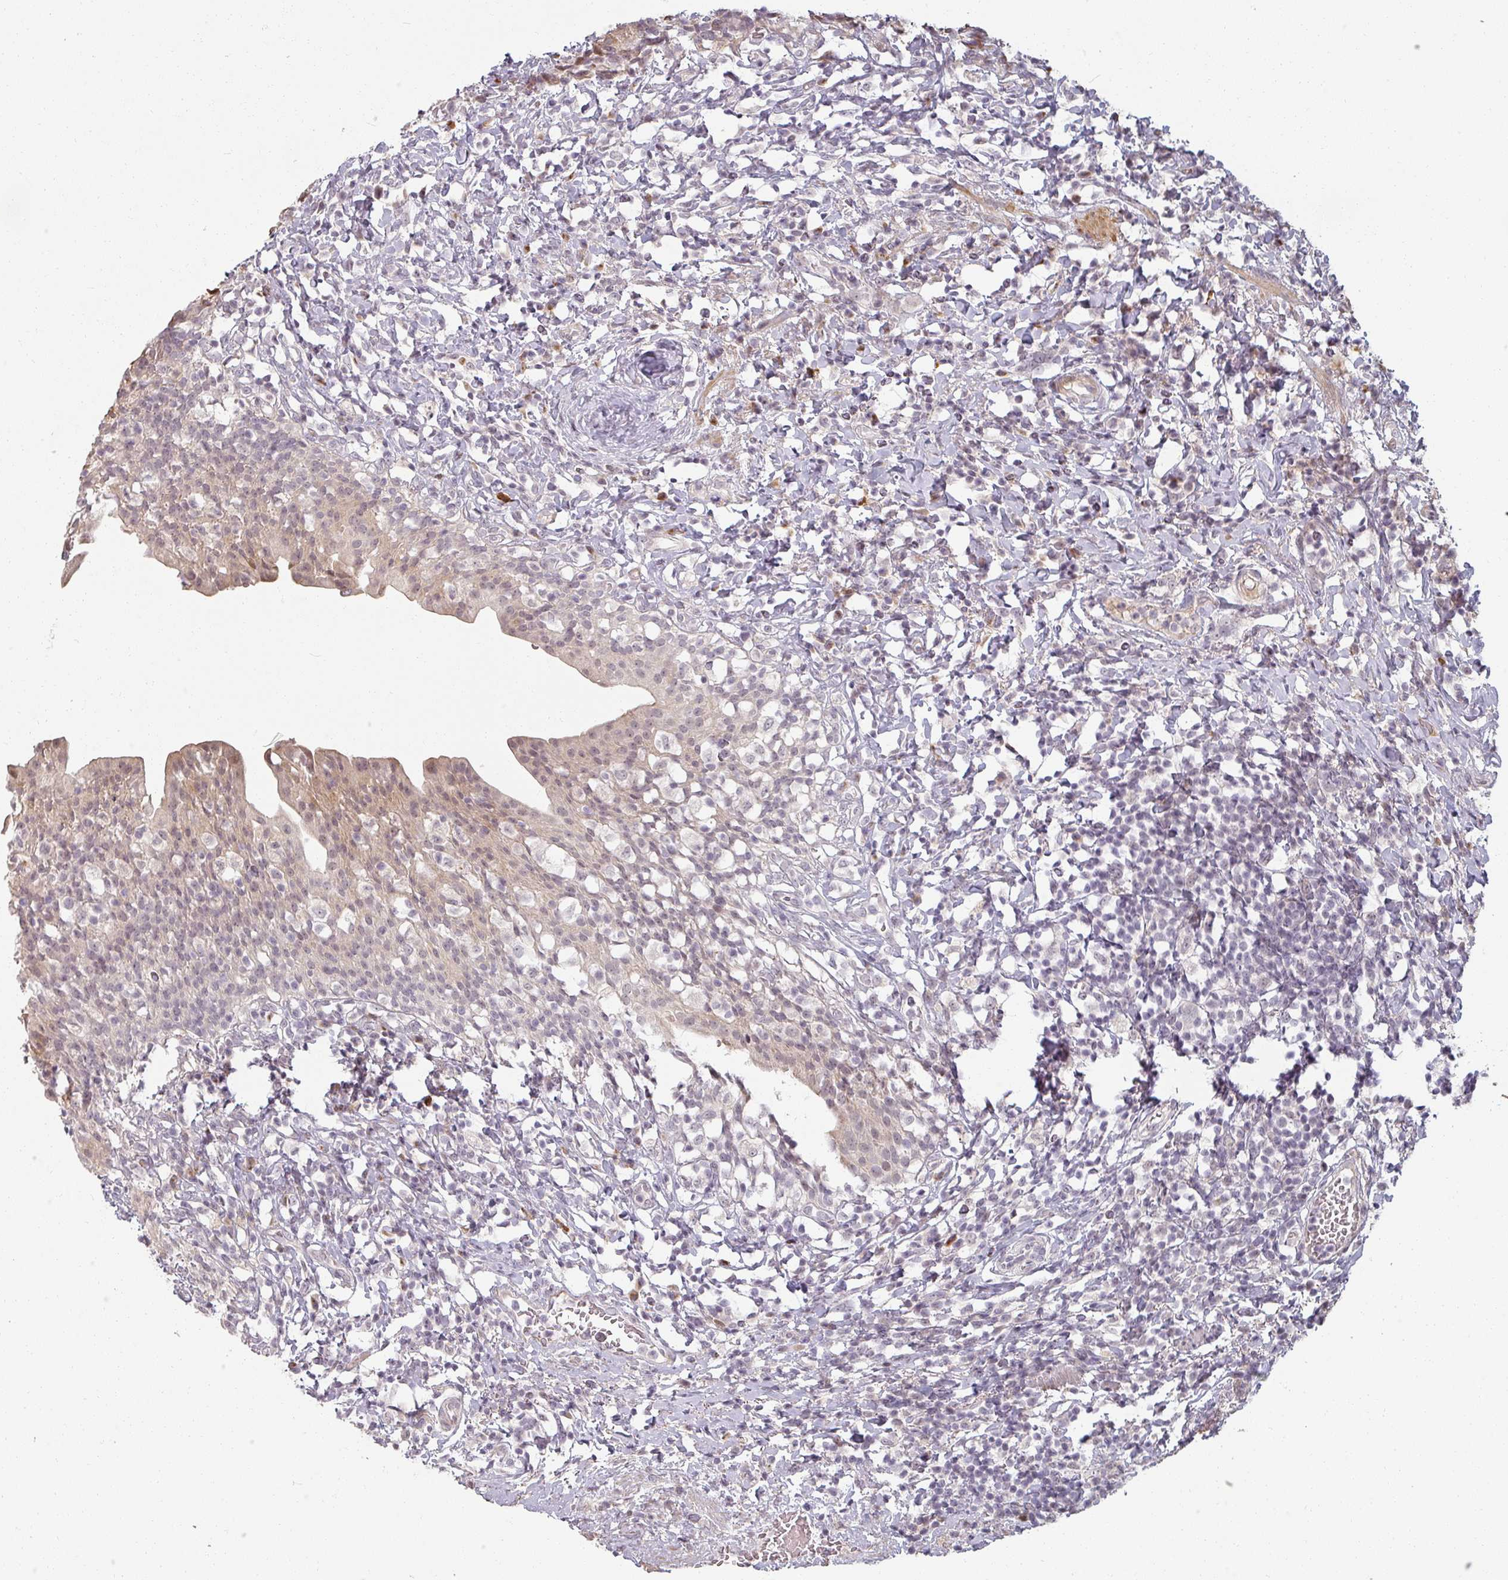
{"staining": {"intensity": "moderate", "quantity": "<25%", "location": "cytoplasmic/membranous,nuclear"}, "tissue": "urinary bladder", "cell_type": "Urothelial cells", "image_type": "normal", "snomed": [{"axis": "morphology", "description": "Normal tissue, NOS"}, {"axis": "morphology", "description": "Inflammation, NOS"}, {"axis": "topography", "description": "Urinary bladder"}], "caption": "DAB immunohistochemical staining of benign urinary bladder reveals moderate cytoplasmic/membranous,nuclear protein expression in about <25% of urothelial cells.", "gene": "MED19", "patient": {"sex": "male", "age": 64}}